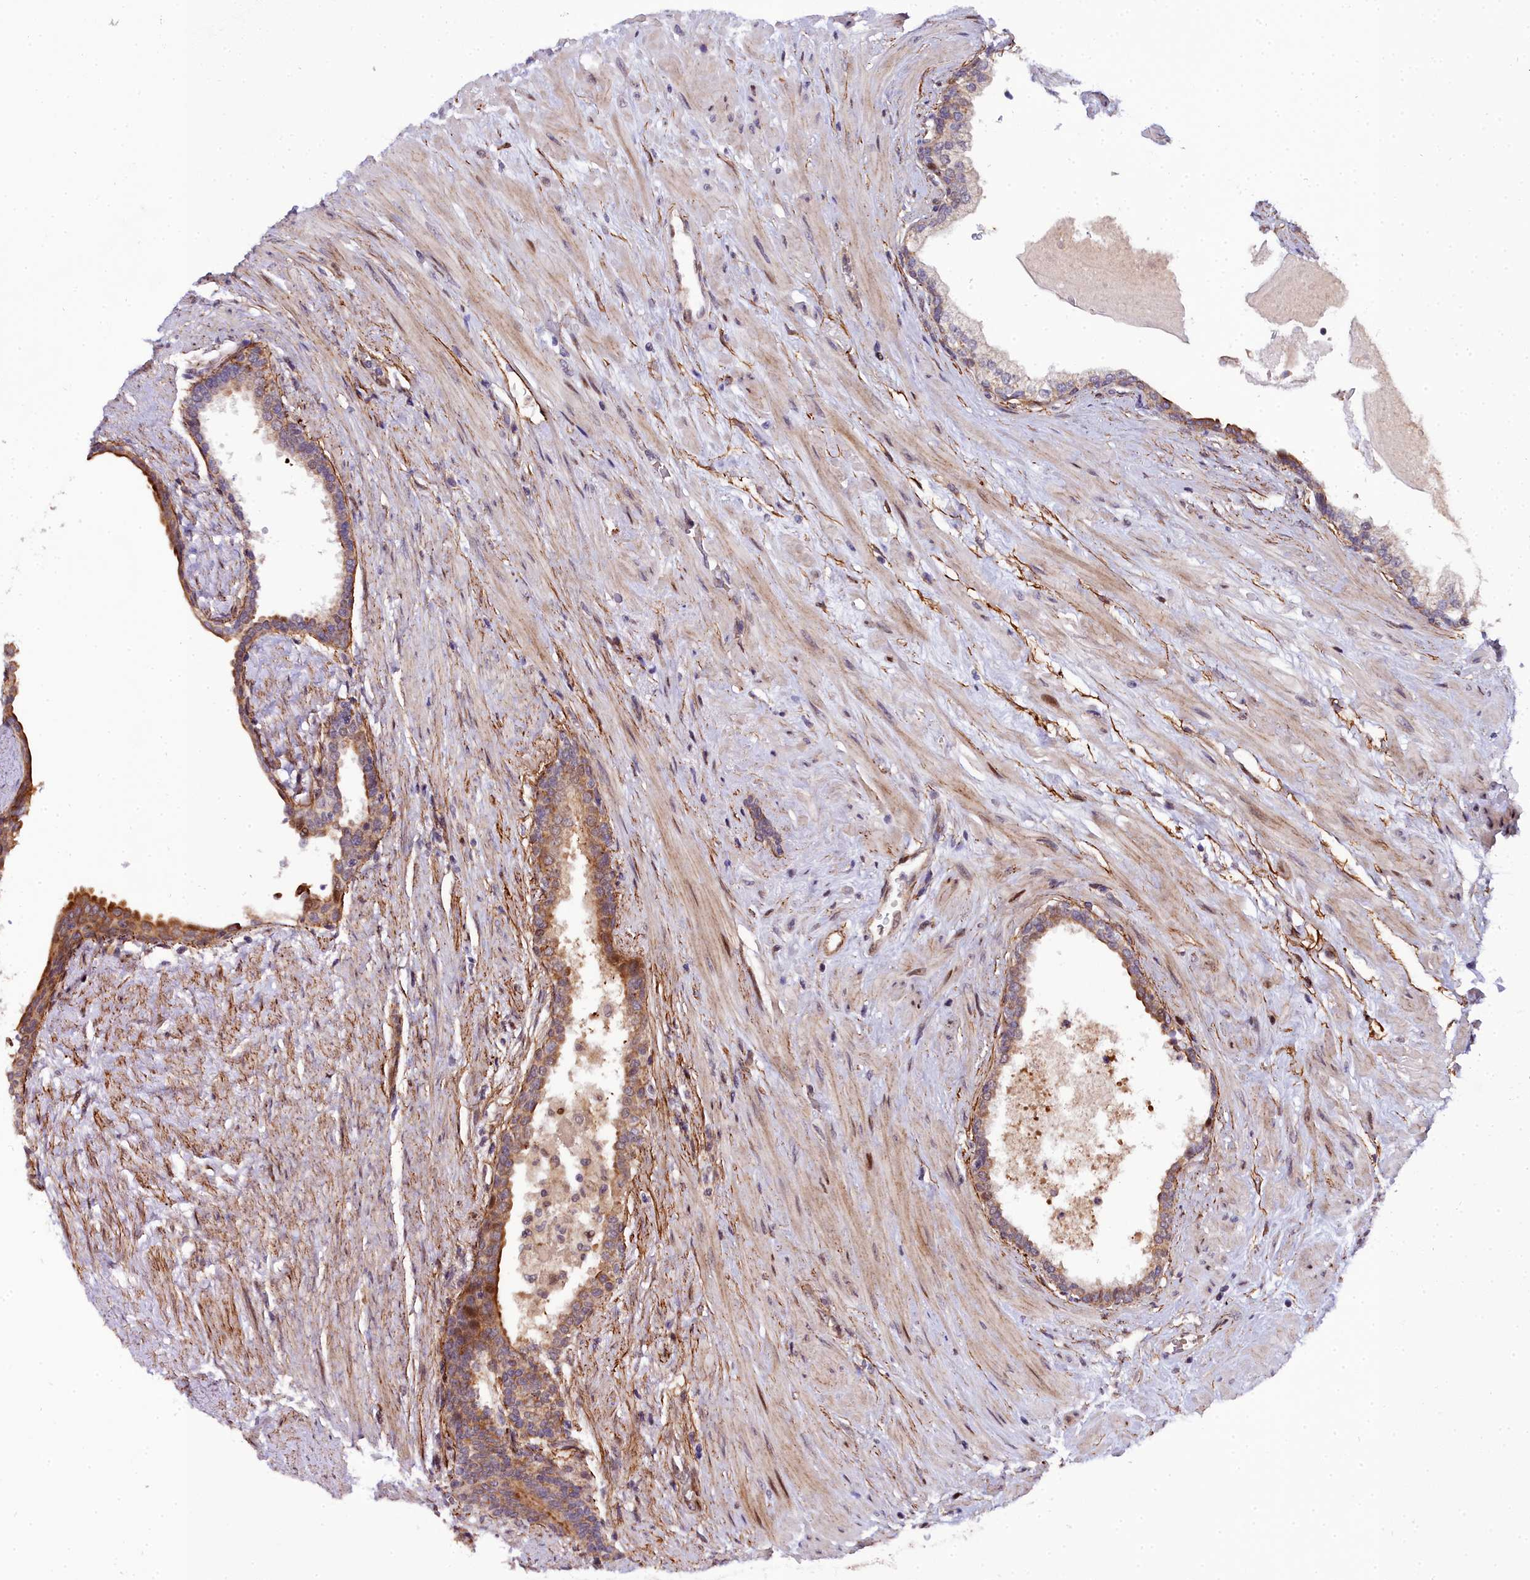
{"staining": {"intensity": "moderate", "quantity": ">75%", "location": "cytoplasmic/membranous"}, "tissue": "prostate", "cell_type": "Glandular cells", "image_type": "normal", "snomed": [{"axis": "morphology", "description": "Normal tissue, NOS"}, {"axis": "topography", "description": "Prostate"}], "caption": "Unremarkable prostate exhibits moderate cytoplasmic/membranous staining in about >75% of glandular cells, visualized by immunohistochemistry. The protein of interest is shown in brown color, while the nuclei are stained blue.", "gene": "MRPS11", "patient": {"sex": "male", "age": 57}}